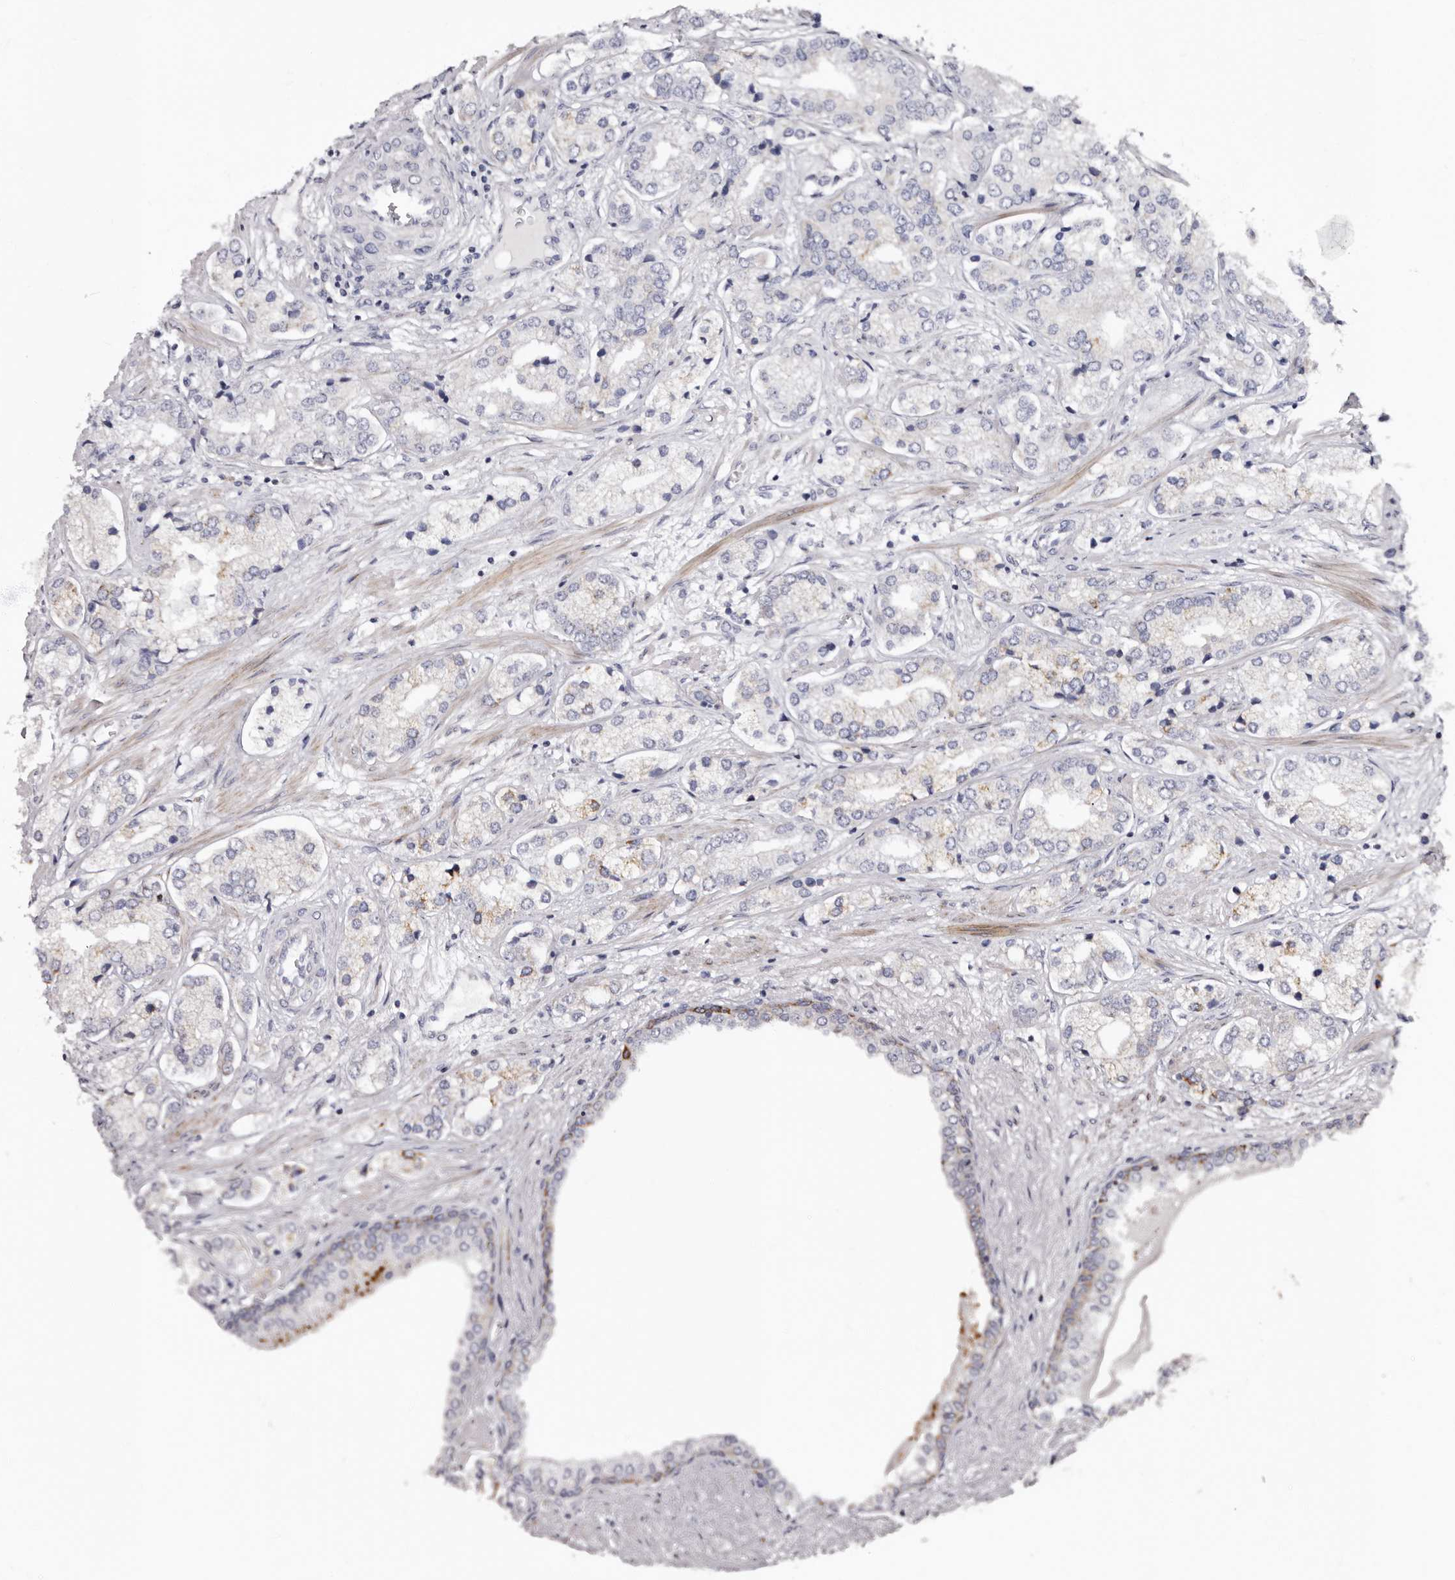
{"staining": {"intensity": "moderate", "quantity": "<25%", "location": "cytoplasmic/membranous"}, "tissue": "prostate cancer", "cell_type": "Tumor cells", "image_type": "cancer", "snomed": [{"axis": "morphology", "description": "Adenocarcinoma, High grade"}, {"axis": "topography", "description": "Prostate"}], "caption": "Human prostate adenocarcinoma (high-grade) stained with a protein marker reveals moderate staining in tumor cells.", "gene": "PHF20L1", "patient": {"sex": "male", "age": 66}}